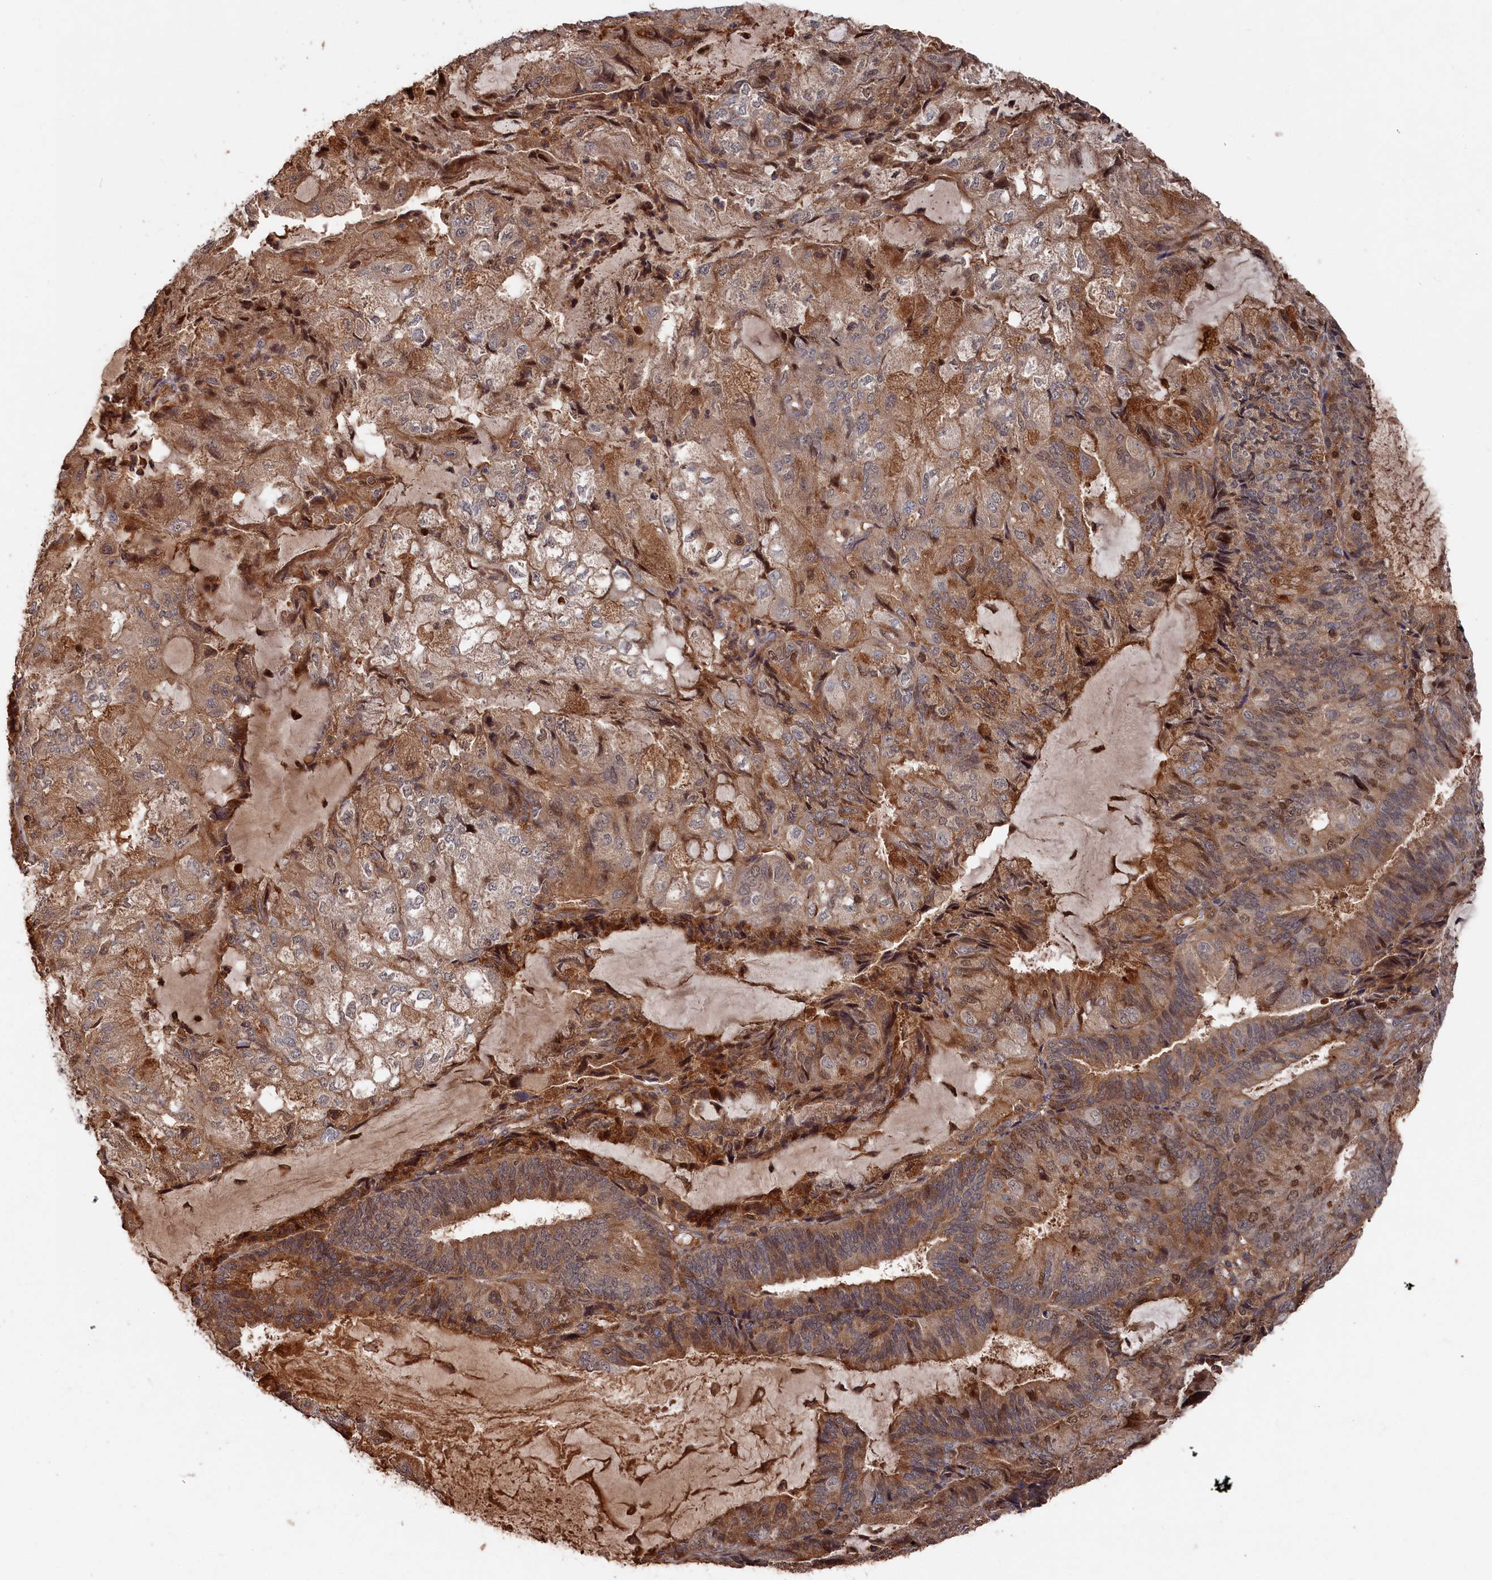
{"staining": {"intensity": "moderate", "quantity": ">75%", "location": "cytoplasmic/membranous,nuclear"}, "tissue": "endometrial cancer", "cell_type": "Tumor cells", "image_type": "cancer", "snomed": [{"axis": "morphology", "description": "Adenocarcinoma, NOS"}, {"axis": "topography", "description": "Endometrium"}], "caption": "Brown immunohistochemical staining in endometrial cancer demonstrates moderate cytoplasmic/membranous and nuclear expression in about >75% of tumor cells.", "gene": "RMI2", "patient": {"sex": "female", "age": 81}}